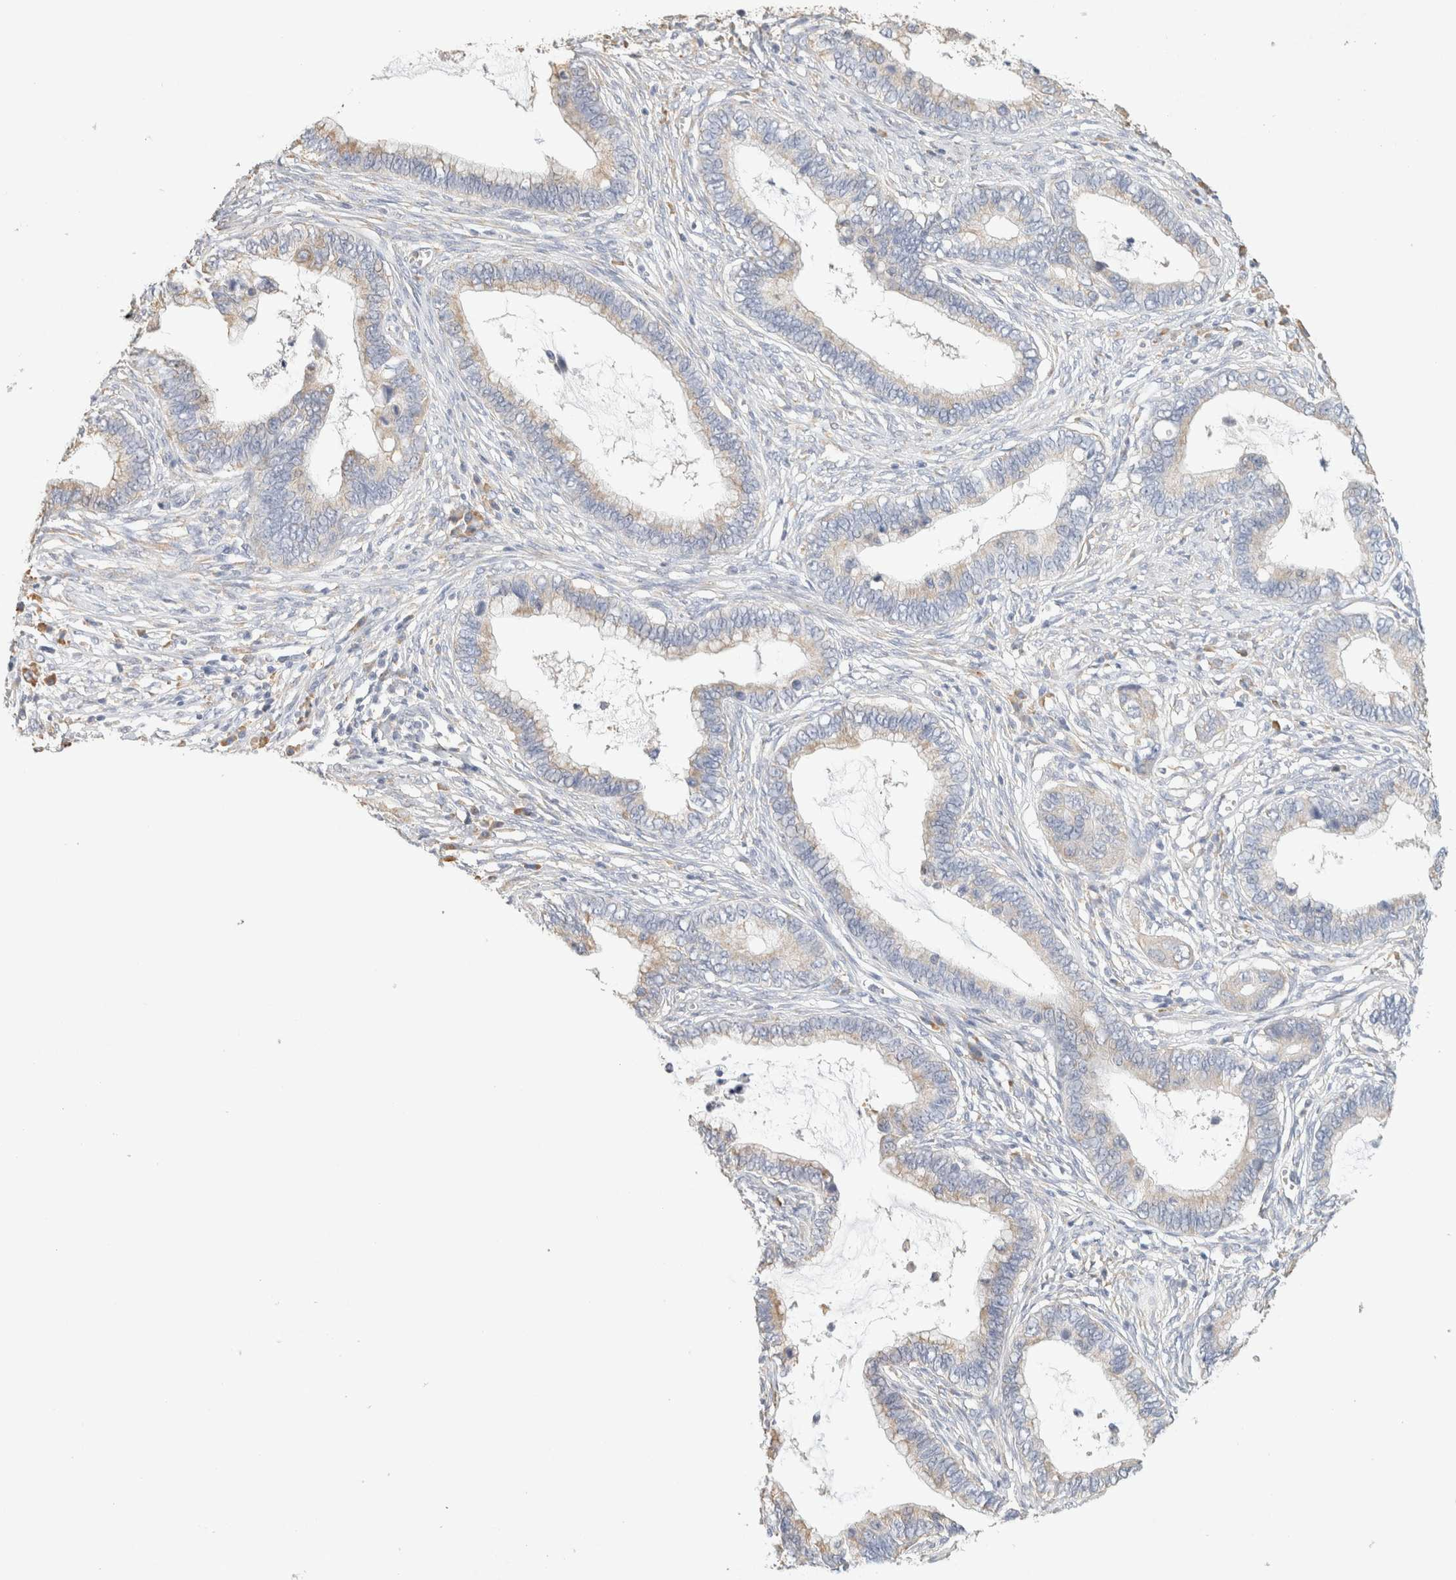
{"staining": {"intensity": "weak", "quantity": "25%-75%", "location": "cytoplasmic/membranous"}, "tissue": "cervical cancer", "cell_type": "Tumor cells", "image_type": "cancer", "snomed": [{"axis": "morphology", "description": "Adenocarcinoma, NOS"}, {"axis": "topography", "description": "Cervix"}], "caption": "Protein staining exhibits weak cytoplasmic/membranous positivity in approximately 25%-75% of tumor cells in adenocarcinoma (cervical). (Brightfield microscopy of DAB IHC at high magnification).", "gene": "NEFM", "patient": {"sex": "female", "age": 44}}